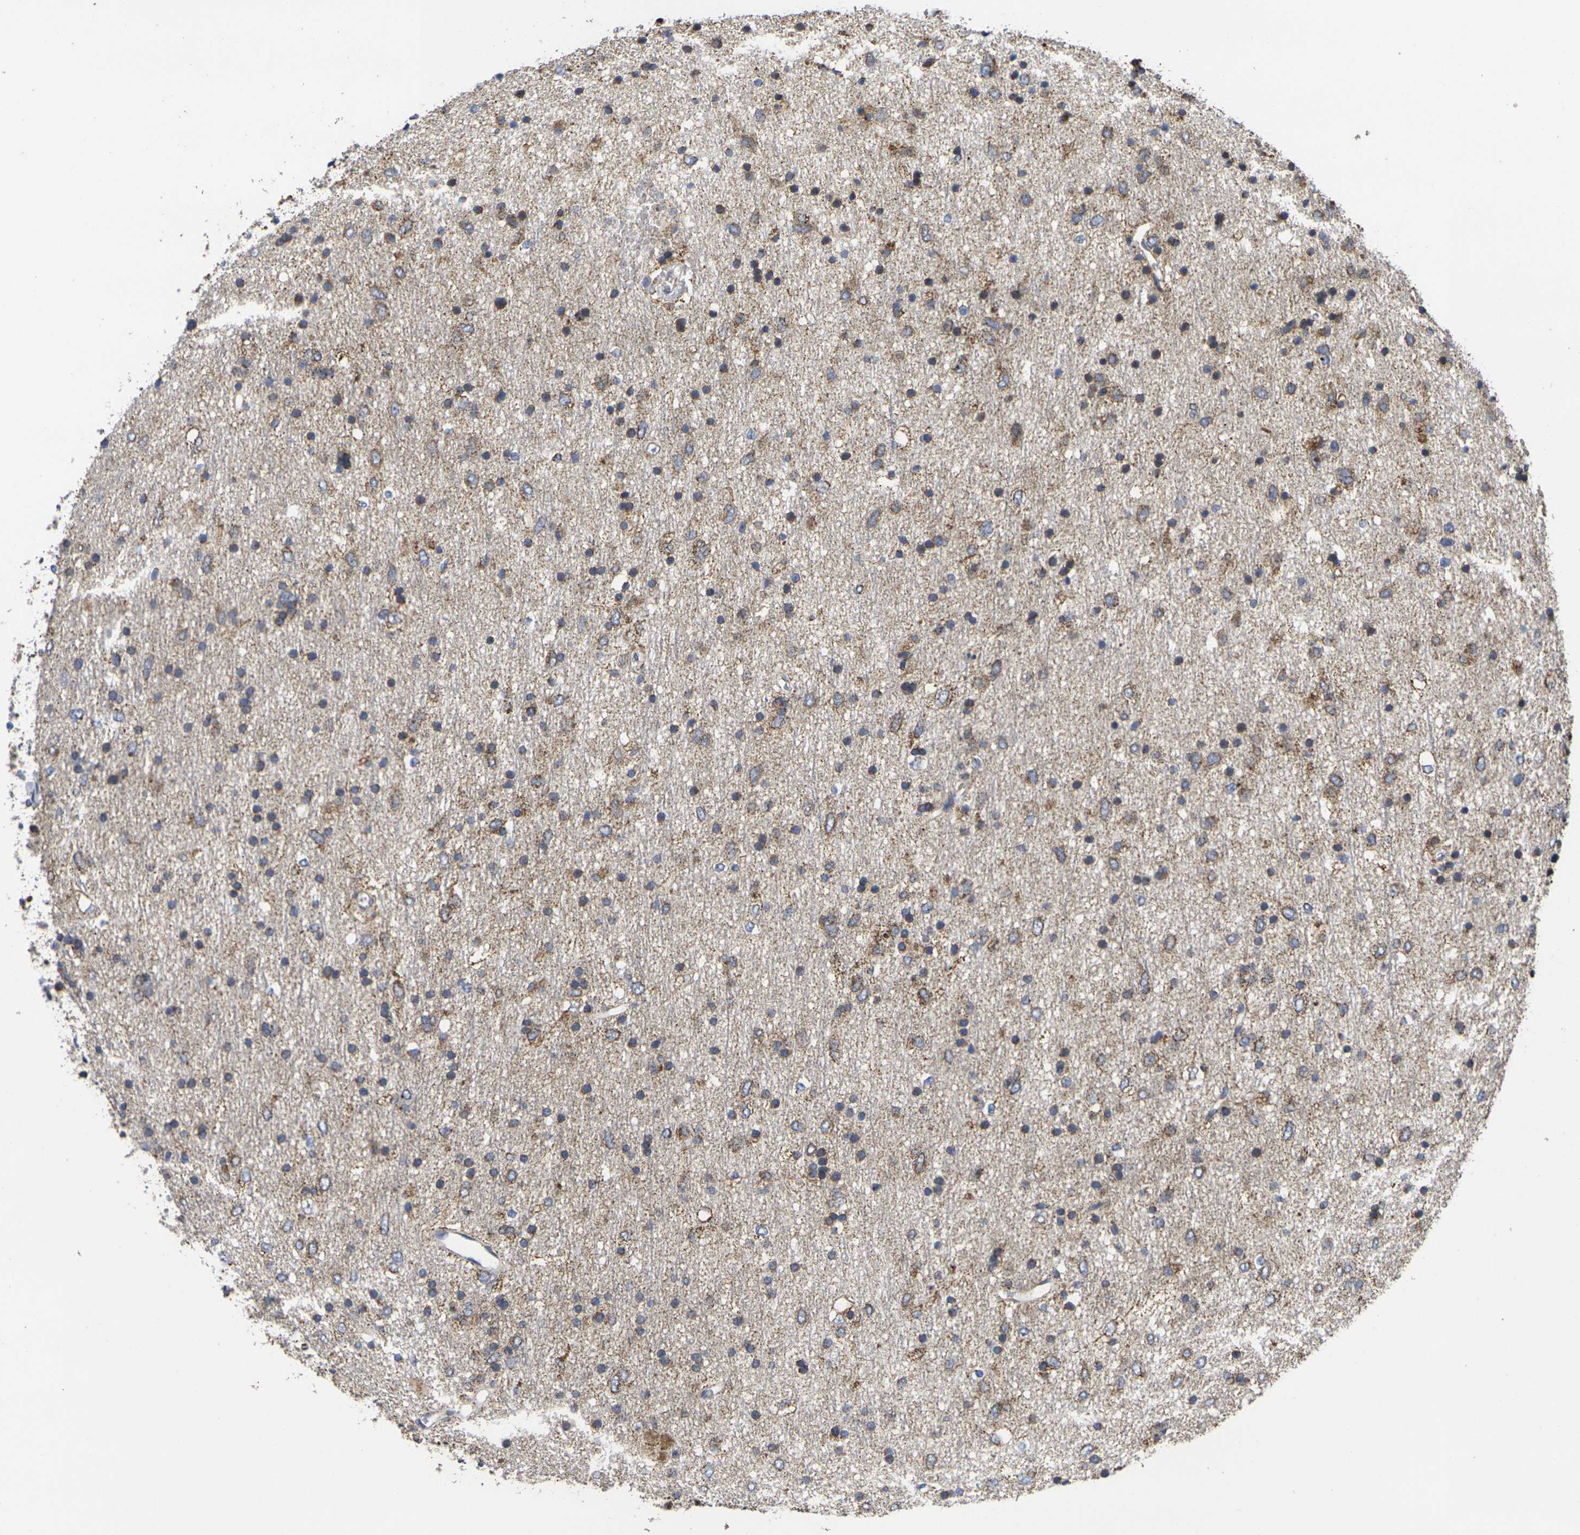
{"staining": {"intensity": "strong", "quantity": "<25%", "location": "cytoplasmic/membranous"}, "tissue": "glioma", "cell_type": "Tumor cells", "image_type": "cancer", "snomed": [{"axis": "morphology", "description": "Glioma, malignant, Low grade"}, {"axis": "topography", "description": "Brain"}], "caption": "High-power microscopy captured an immunohistochemistry photomicrograph of low-grade glioma (malignant), revealing strong cytoplasmic/membranous positivity in about <25% of tumor cells. (Brightfield microscopy of DAB IHC at high magnification).", "gene": "P2RY11", "patient": {"sex": "male", "age": 77}}